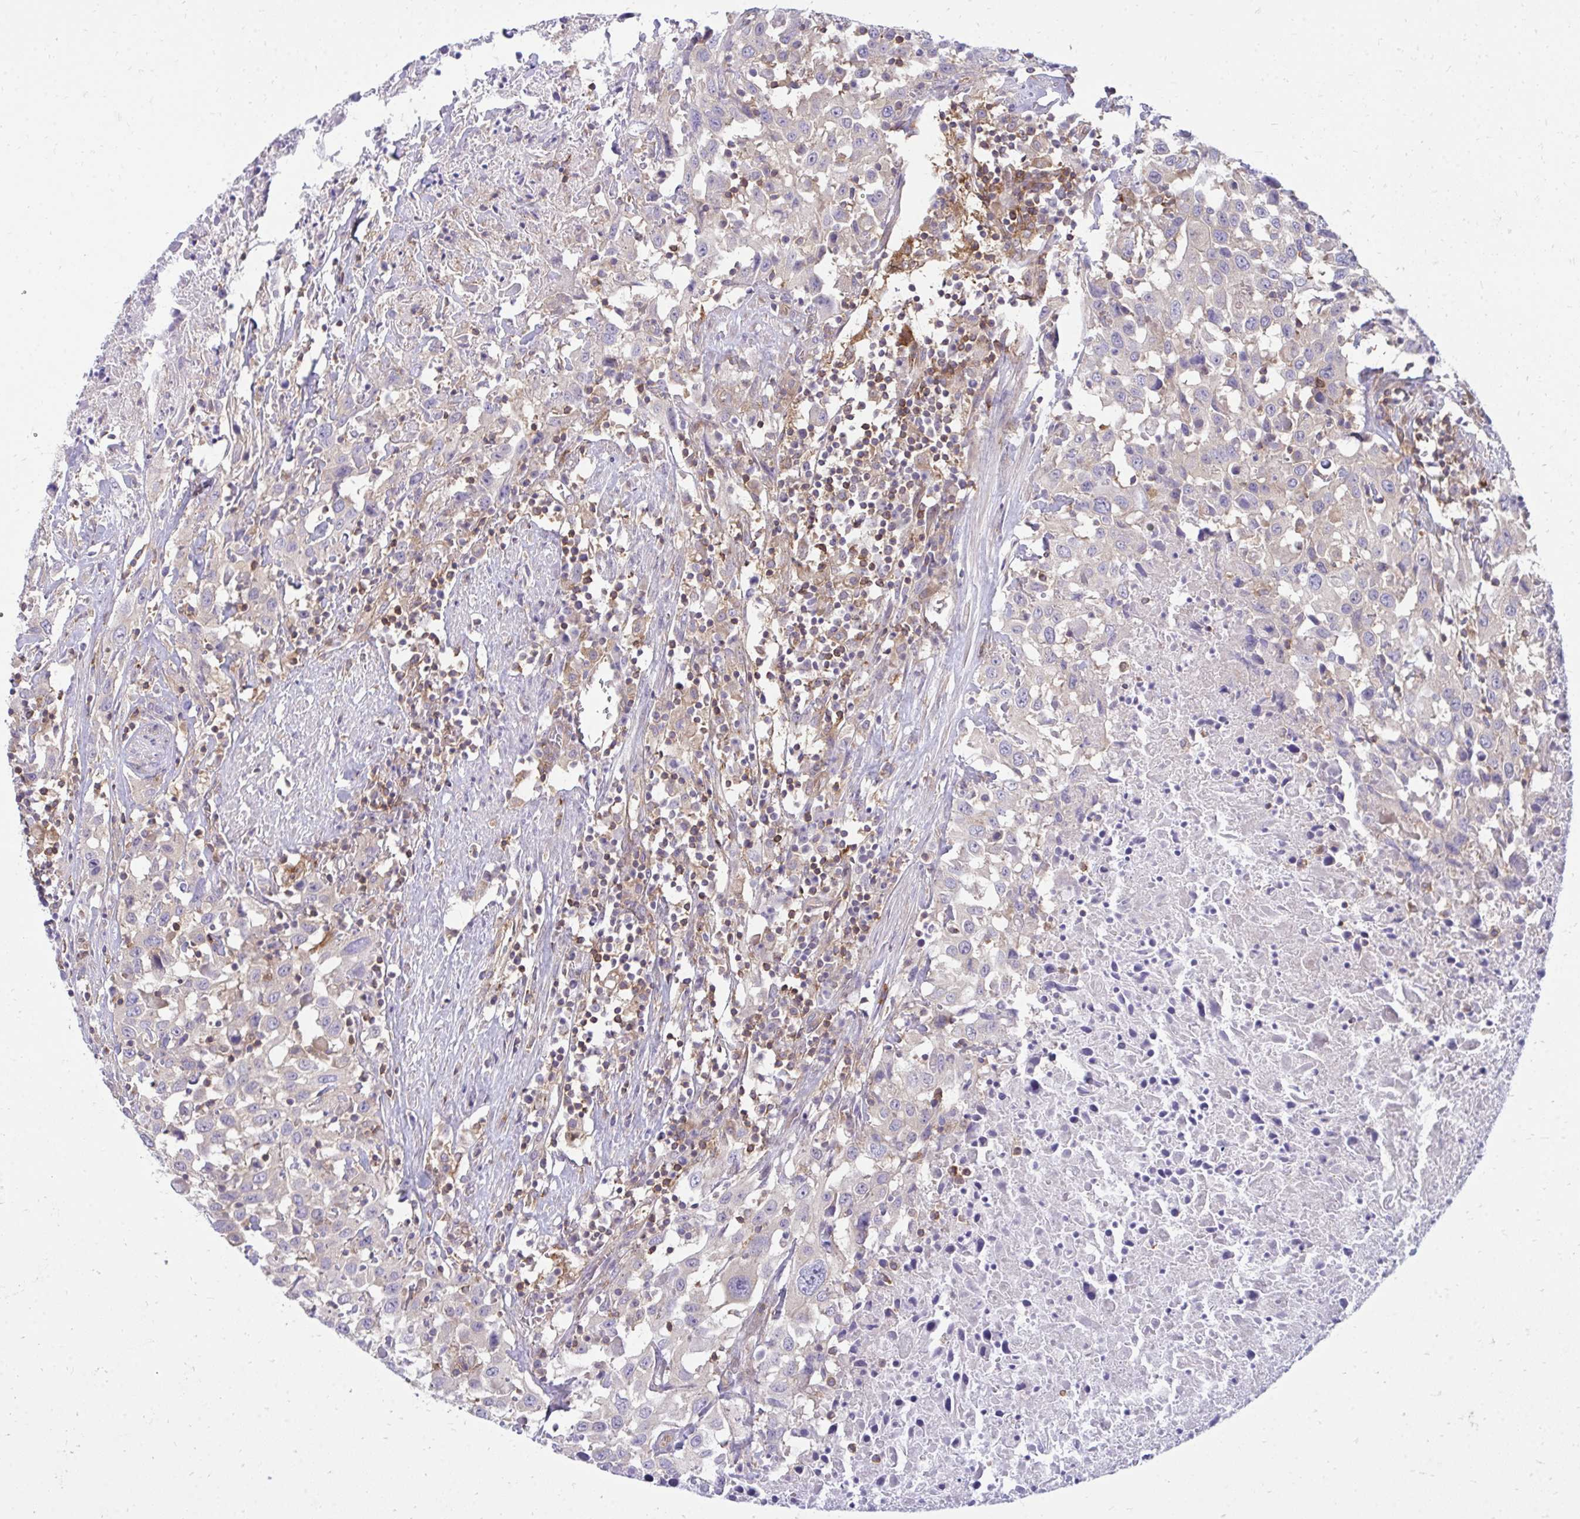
{"staining": {"intensity": "negative", "quantity": "none", "location": "none"}, "tissue": "urothelial cancer", "cell_type": "Tumor cells", "image_type": "cancer", "snomed": [{"axis": "morphology", "description": "Urothelial carcinoma, High grade"}, {"axis": "topography", "description": "Urinary bladder"}], "caption": "Immunohistochemistry of human high-grade urothelial carcinoma exhibits no expression in tumor cells. The staining is performed using DAB brown chromogen with nuclei counter-stained in using hematoxylin.", "gene": "ASAP1", "patient": {"sex": "male", "age": 61}}